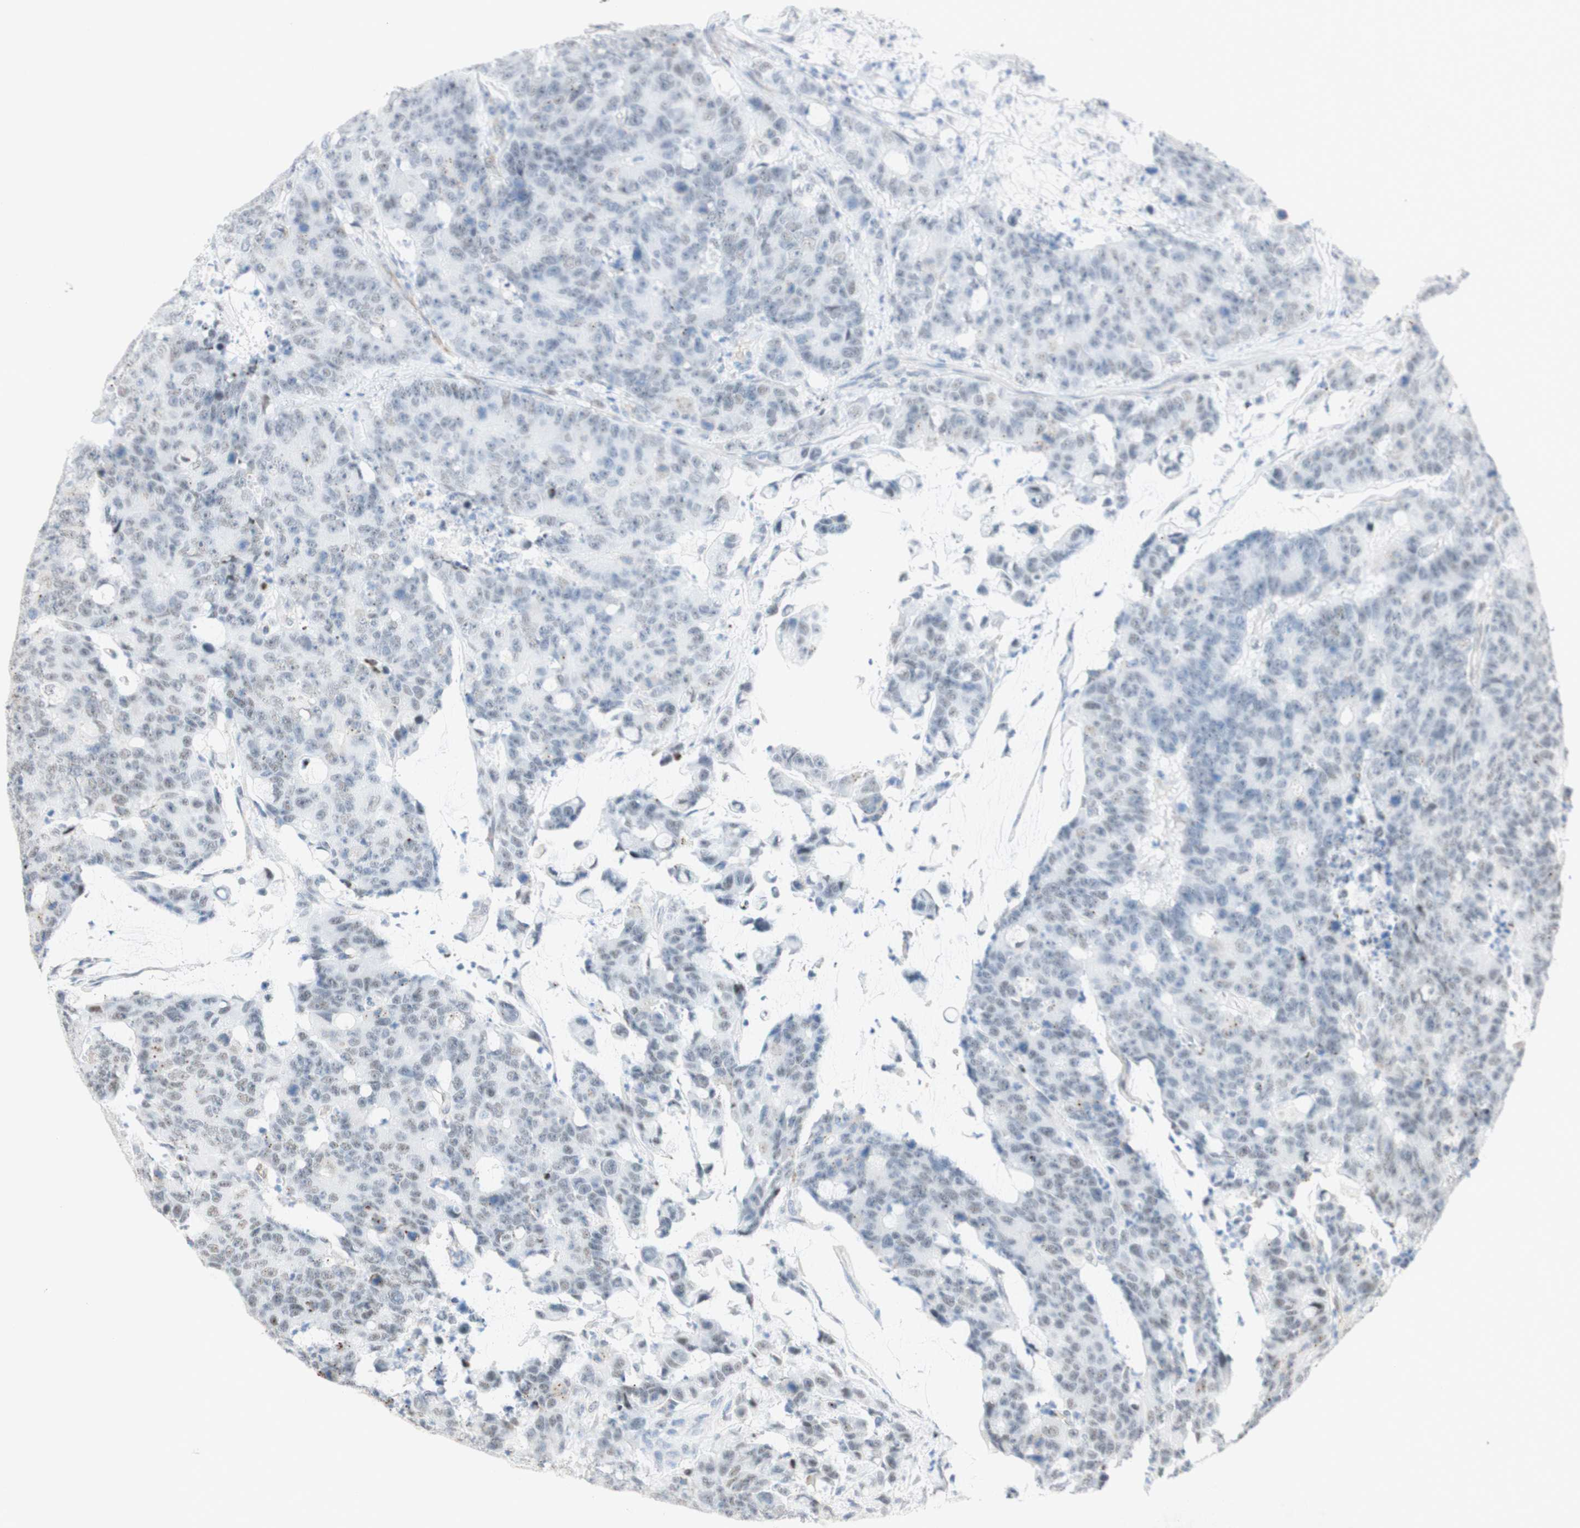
{"staining": {"intensity": "negative", "quantity": "none", "location": "none"}, "tissue": "colorectal cancer", "cell_type": "Tumor cells", "image_type": "cancer", "snomed": [{"axis": "morphology", "description": "Adenocarcinoma, NOS"}, {"axis": "topography", "description": "Colon"}], "caption": "IHC of human colorectal cancer (adenocarcinoma) exhibits no staining in tumor cells.", "gene": "SAP18", "patient": {"sex": "female", "age": 86}}